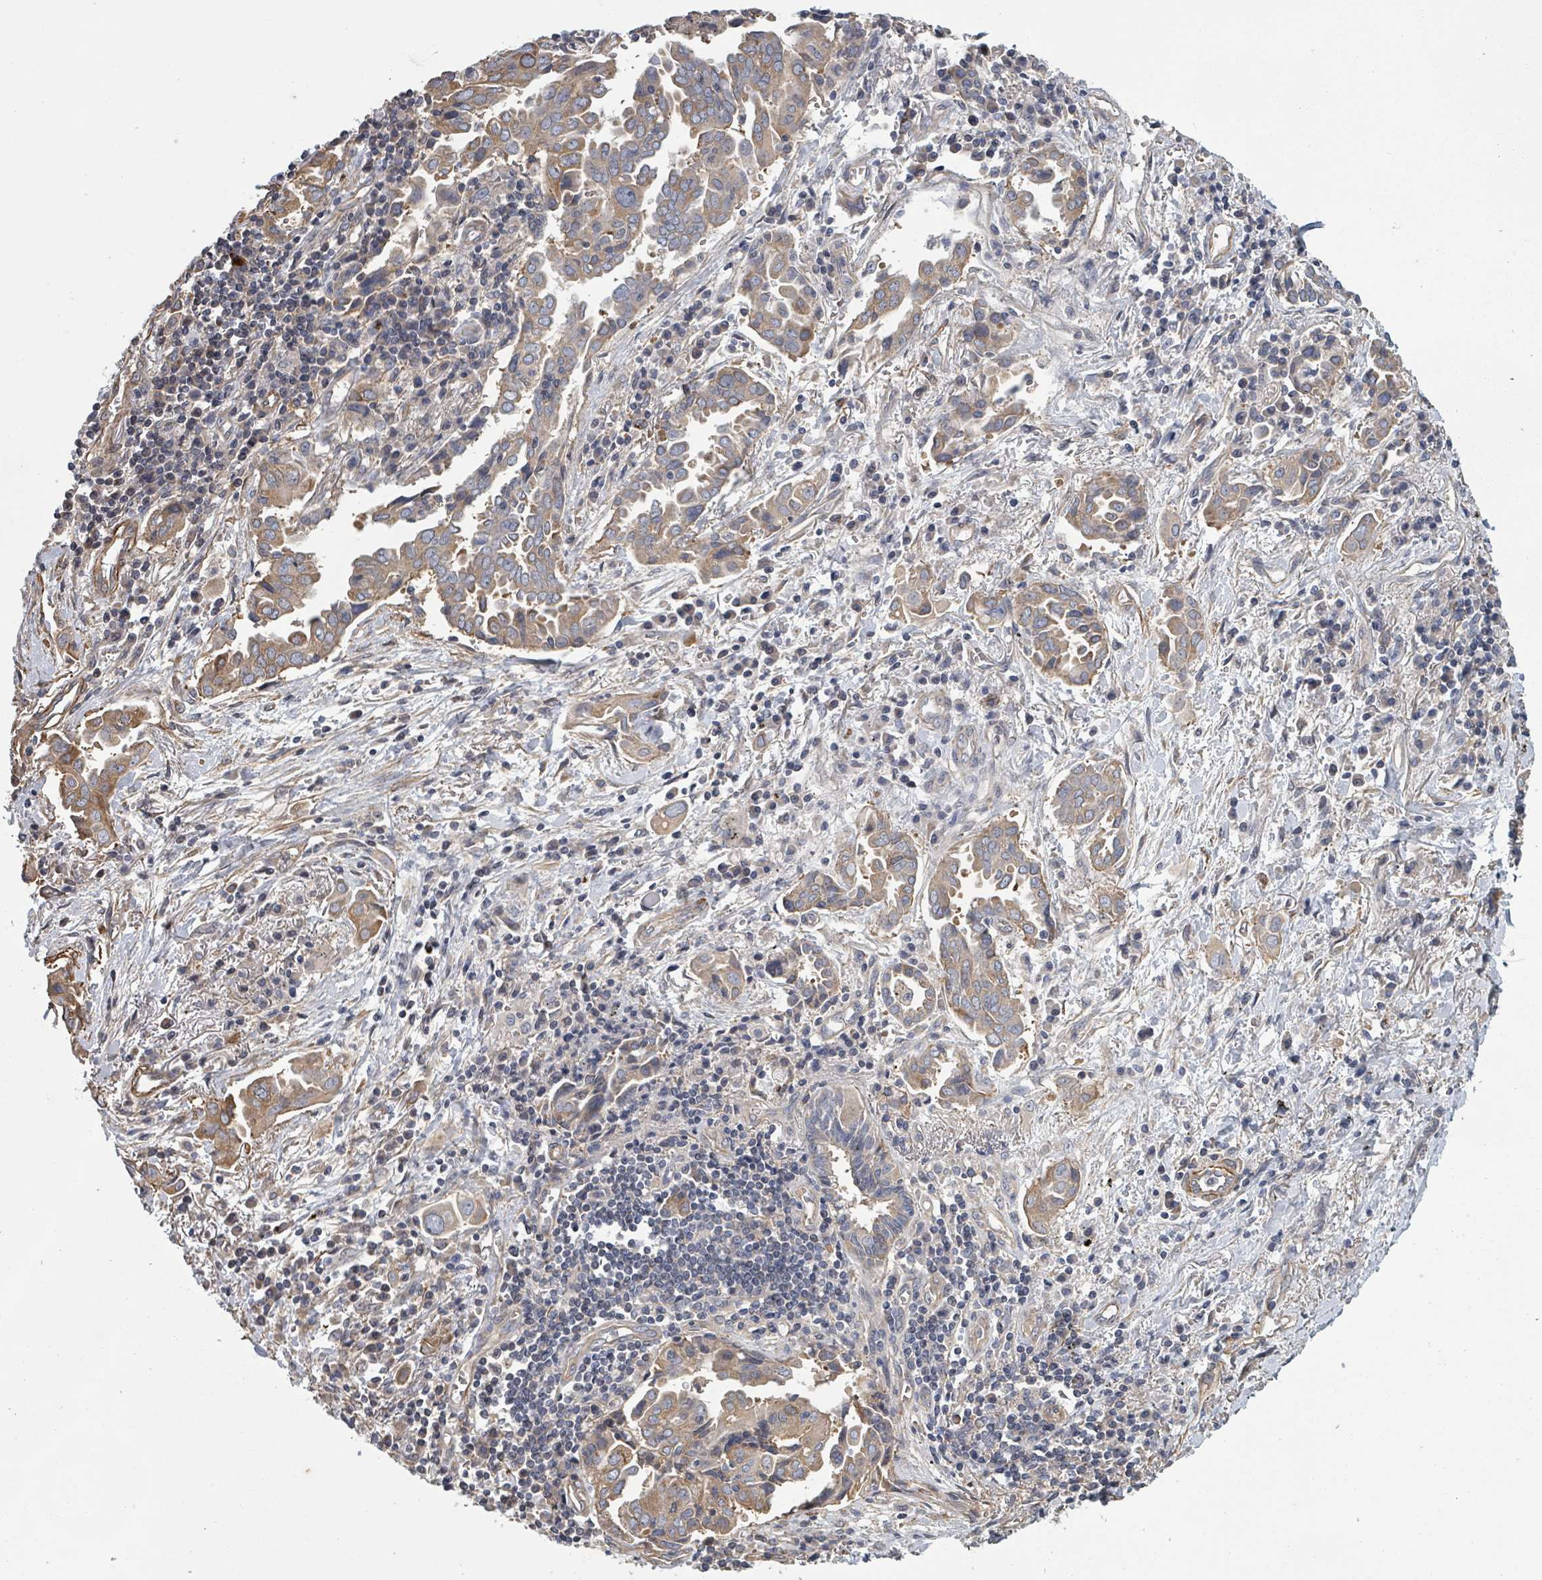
{"staining": {"intensity": "moderate", "quantity": "25%-75%", "location": "cytoplasmic/membranous"}, "tissue": "lung cancer", "cell_type": "Tumor cells", "image_type": "cancer", "snomed": [{"axis": "morphology", "description": "Adenocarcinoma, NOS"}, {"axis": "topography", "description": "Lung"}], "caption": "Tumor cells show medium levels of moderate cytoplasmic/membranous positivity in about 25%-75% of cells in lung adenocarcinoma.", "gene": "ADCK1", "patient": {"sex": "male", "age": 76}}